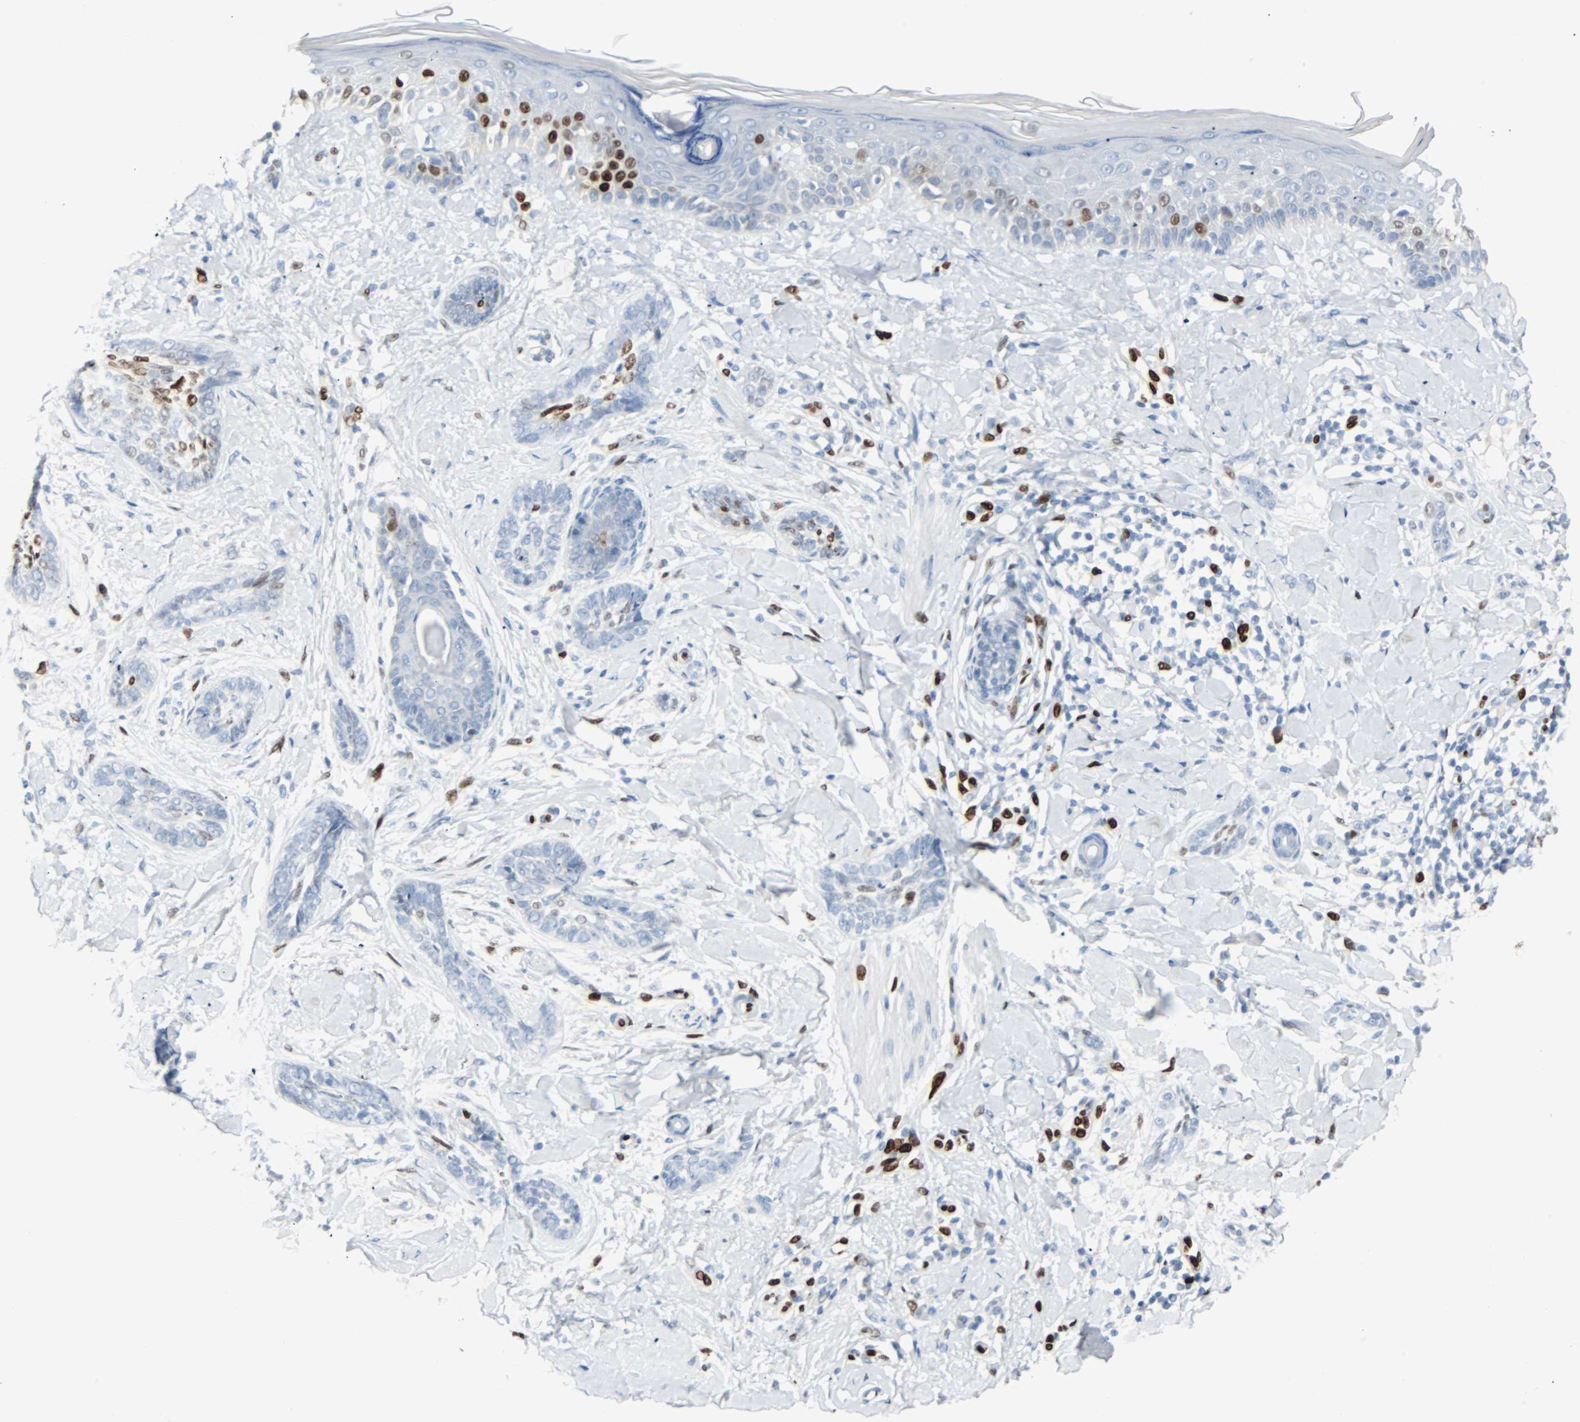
{"staining": {"intensity": "negative", "quantity": "none", "location": "none"}, "tissue": "skin cancer", "cell_type": "Tumor cells", "image_type": "cancer", "snomed": [{"axis": "morphology", "description": "Basal cell carcinoma"}, {"axis": "topography", "description": "Skin"}], "caption": "A high-resolution photomicrograph shows IHC staining of skin cancer (basal cell carcinoma), which demonstrates no significant positivity in tumor cells.", "gene": "IL33", "patient": {"sex": "female", "age": 58}}